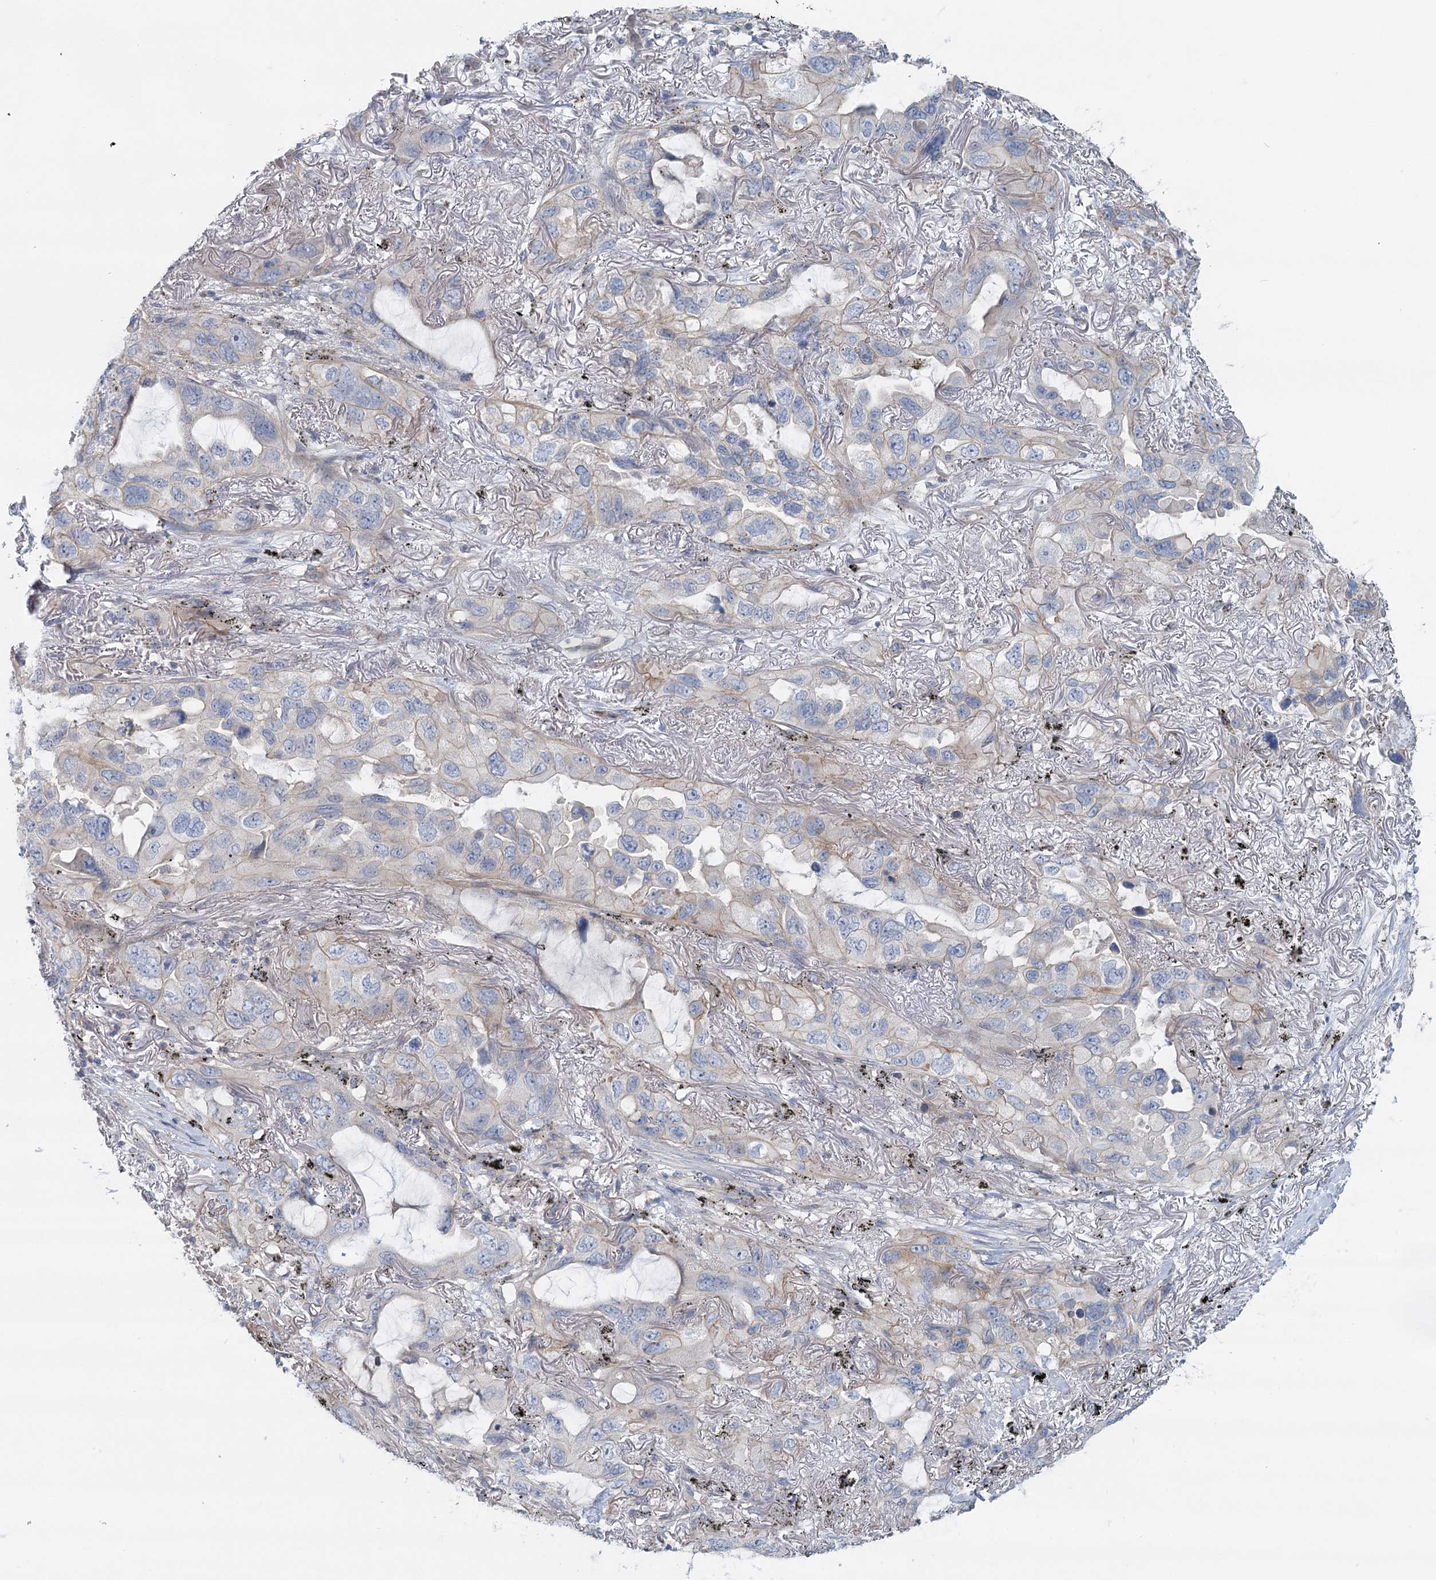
{"staining": {"intensity": "weak", "quantity": "<25%", "location": "cytoplasmic/membranous"}, "tissue": "lung cancer", "cell_type": "Tumor cells", "image_type": "cancer", "snomed": [{"axis": "morphology", "description": "Squamous cell carcinoma, NOS"}, {"axis": "topography", "description": "Lung"}], "caption": "Lung cancer (squamous cell carcinoma) was stained to show a protein in brown. There is no significant staining in tumor cells.", "gene": "DNMBP", "patient": {"sex": "female", "age": 73}}